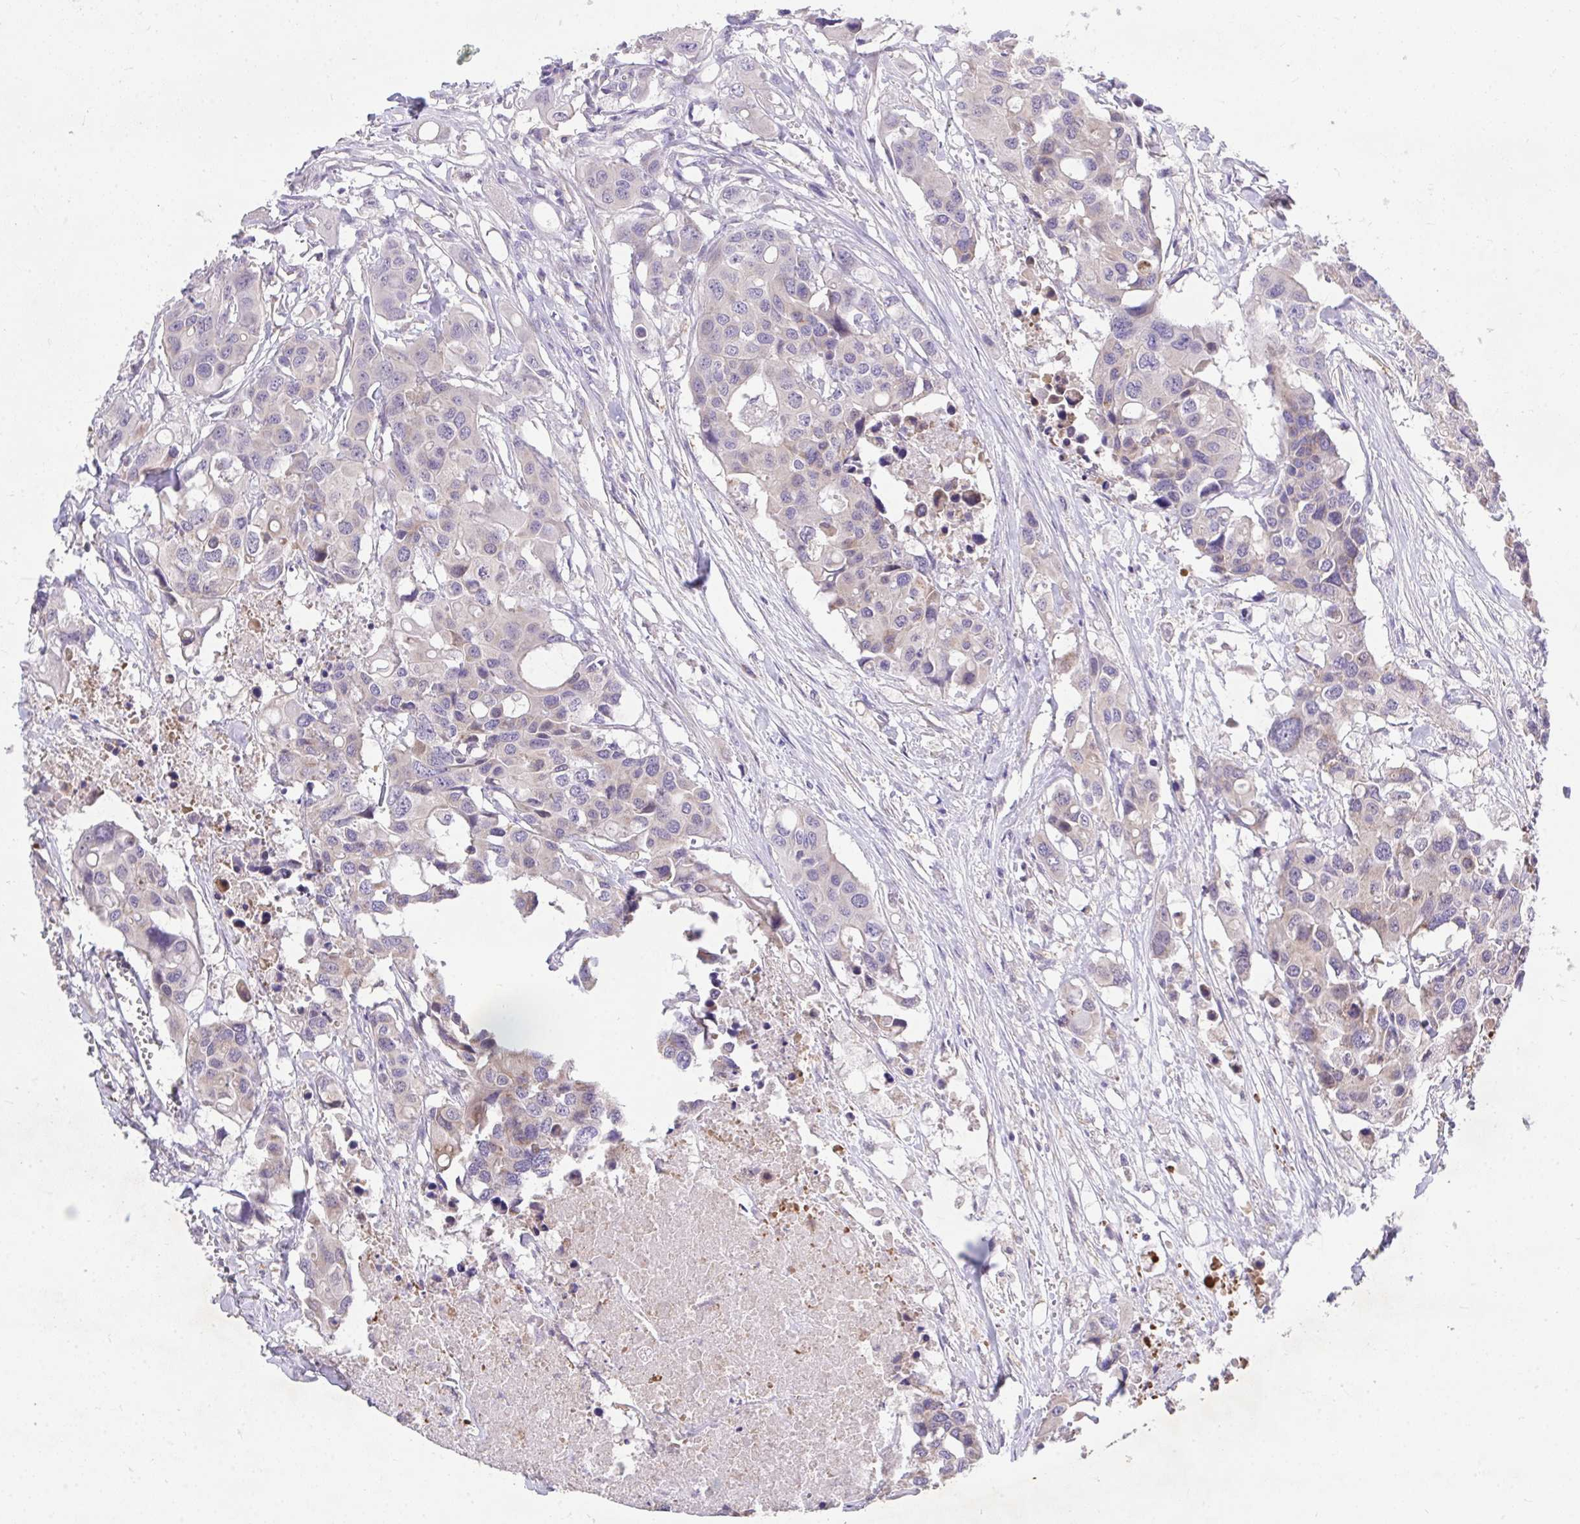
{"staining": {"intensity": "weak", "quantity": "<25%", "location": "cytoplasmic/membranous"}, "tissue": "colorectal cancer", "cell_type": "Tumor cells", "image_type": "cancer", "snomed": [{"axis": "morphology", "description": "Adenocarcinoma, NOS"}, {"axis": "topography", "description": "Colon"}], "caption": "This photomicrograph is of adenocarcinoma (colorectal) stained with immunohistochemistry to label a protein in brown with the nuclei are counter-stained blue. There is no positivity in tumor cells.", "gene": "MPC2", "patient": {"sex": "male", "age": 77}}